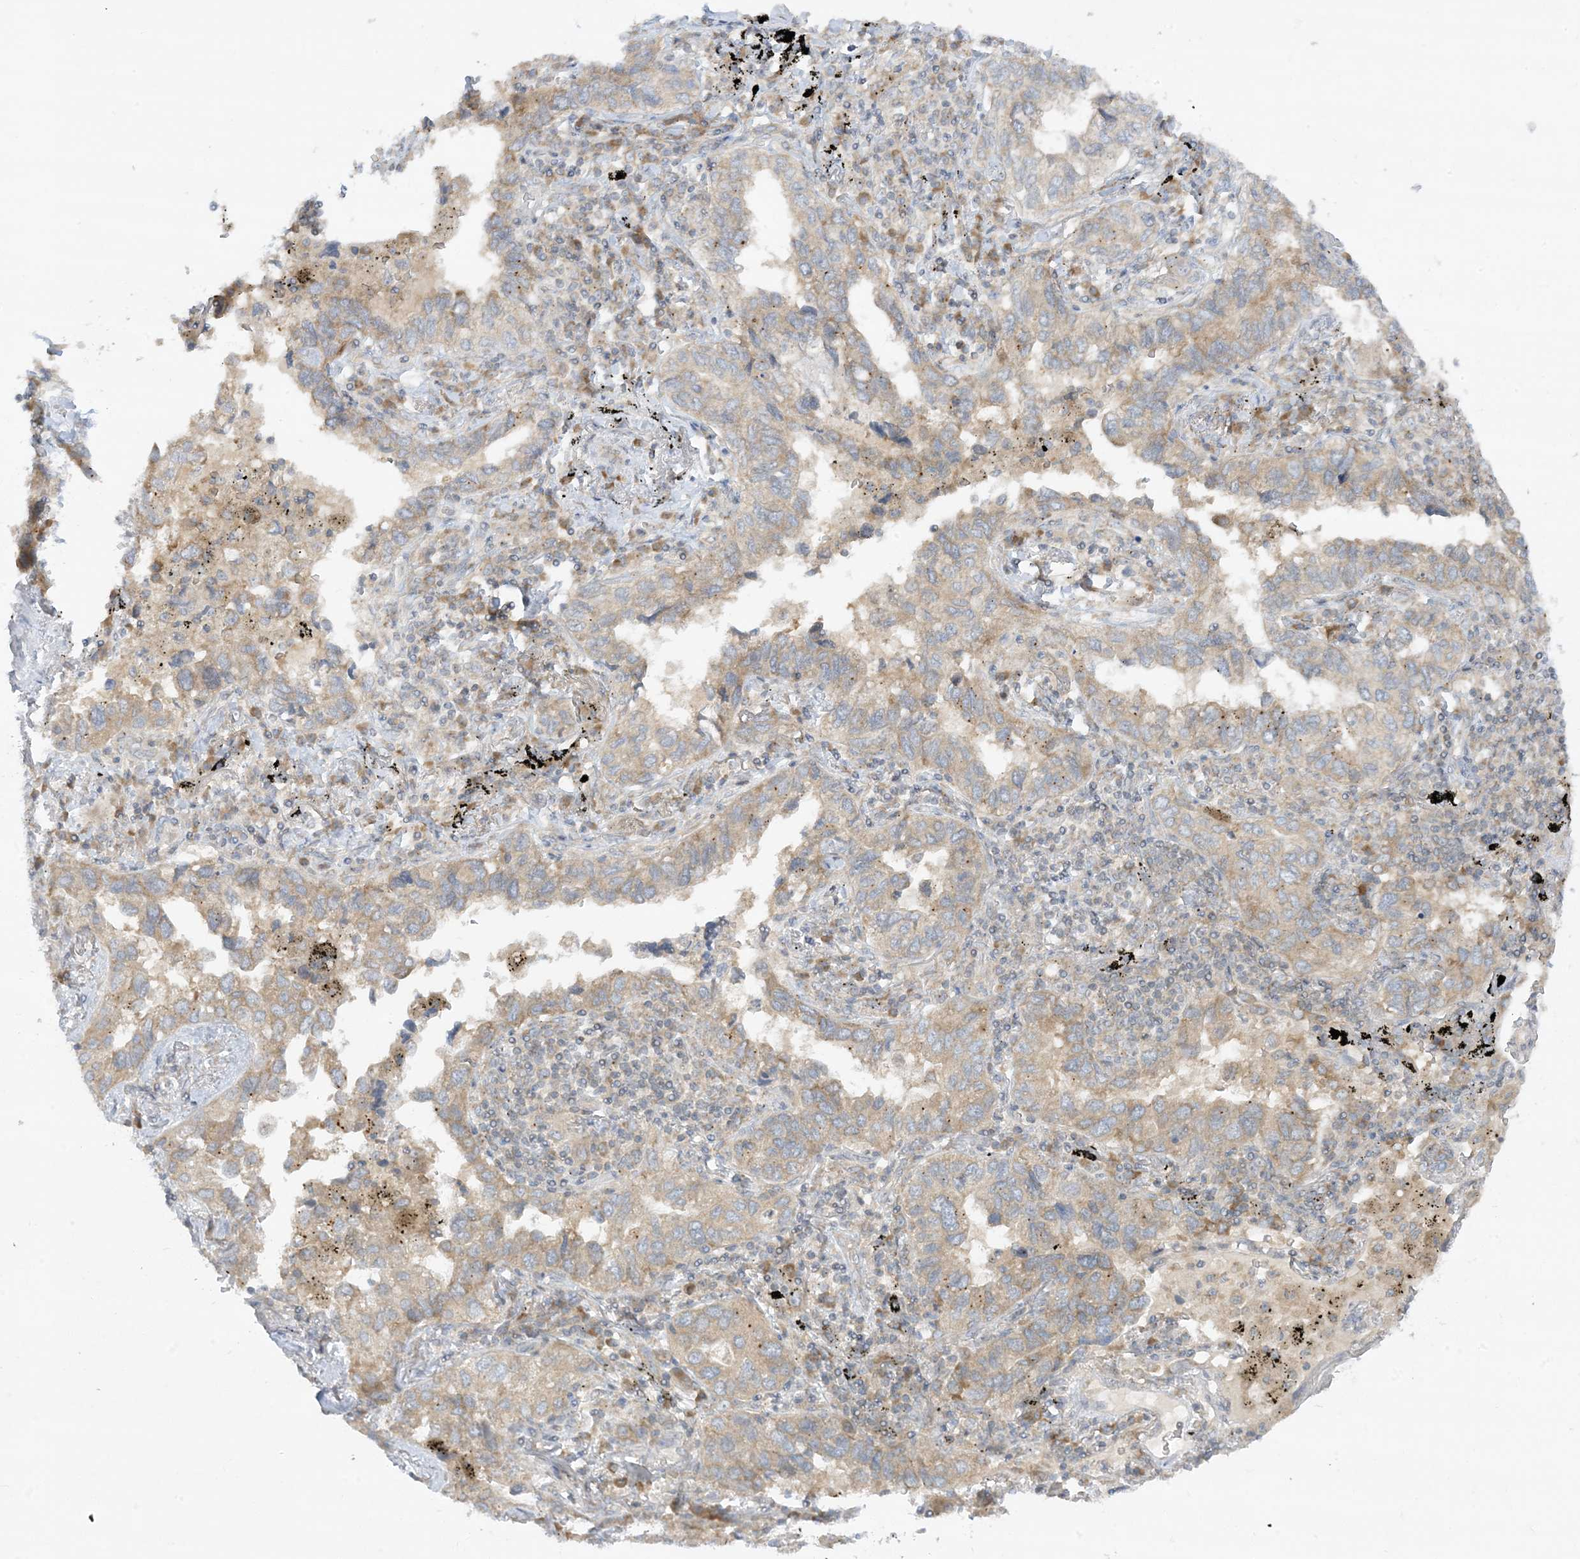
{"staining": {"intensity": "moderate", "quantity": ">75%", "location": "cytoplasmic/membranous"}, "tissue": "lung cancer", "cell_type": "Tumor cells", "image_type": "cancer", "snomed": [{"axis": "morphology", "description": "Adenocarcinoma, NOS"}, {"axis": "topography", "description": "Lung"}], "caption": "Approximately >75% of tumor cells in adenocarcinoma (lung) demonstrate moderate cytoplasmic/membranous protein staining as visualized by brown immunohistochemical staining.", "gene": "RPP40", "patient": {"sex": "male", "age": 65}}